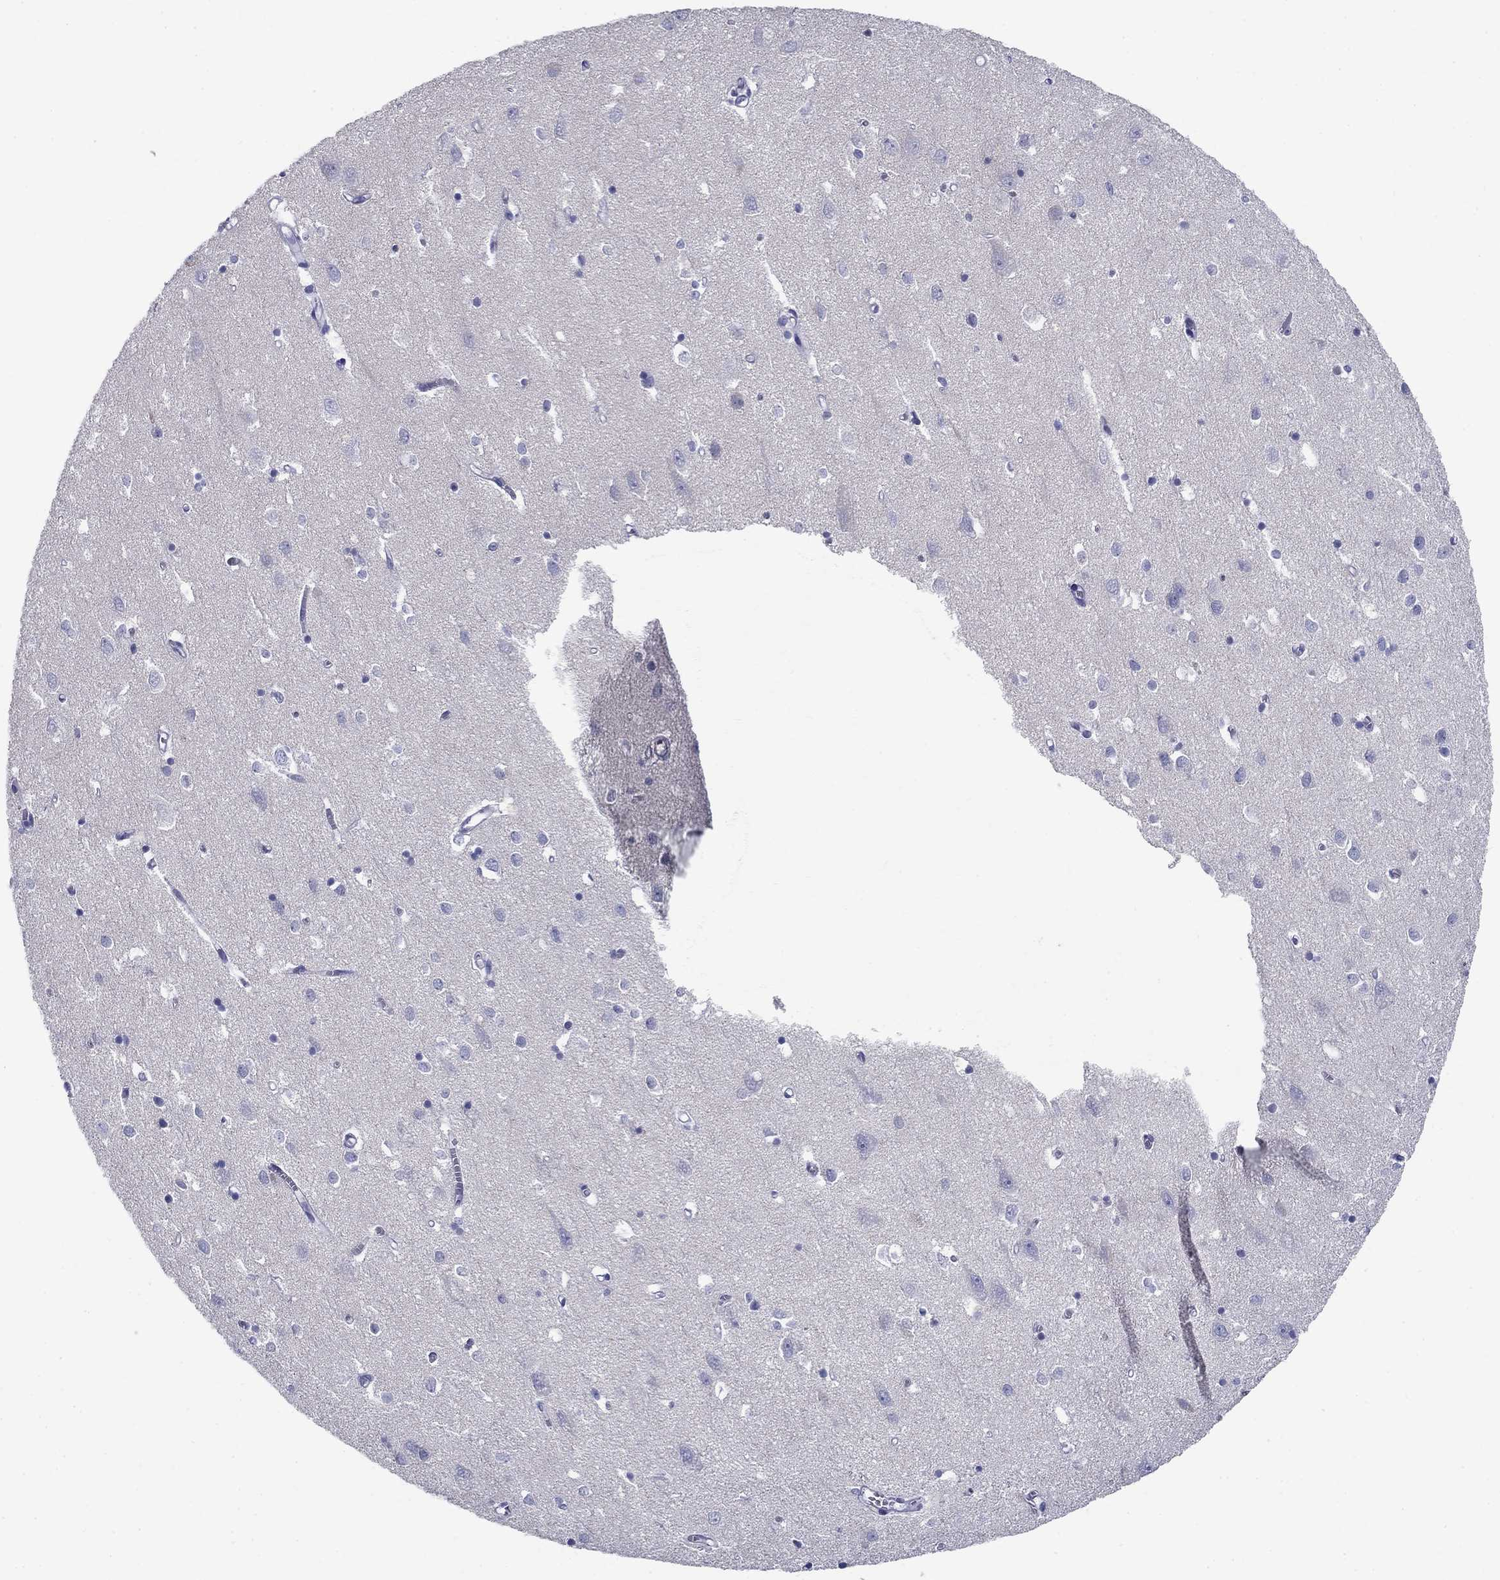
{"staining": {"intensity": "negative", "quantity": "none", "location": "none"}, "tissue": "cerebral cortex", "cell_type": "Endothelial cells", "image_type": "normal", "snomed": [{"axis": "morphology", "description": "Normal tissue, NOS"}, {"axis": "topography", "description": "Cerebral cortex"}], "caption": "An image of cerebral cortex stained for a protein reveals no brown staining in endothelial cells. Nuclei are stained in blue.", "gene": "UPB1", "patient": {"sex": "male", "age": 70}}